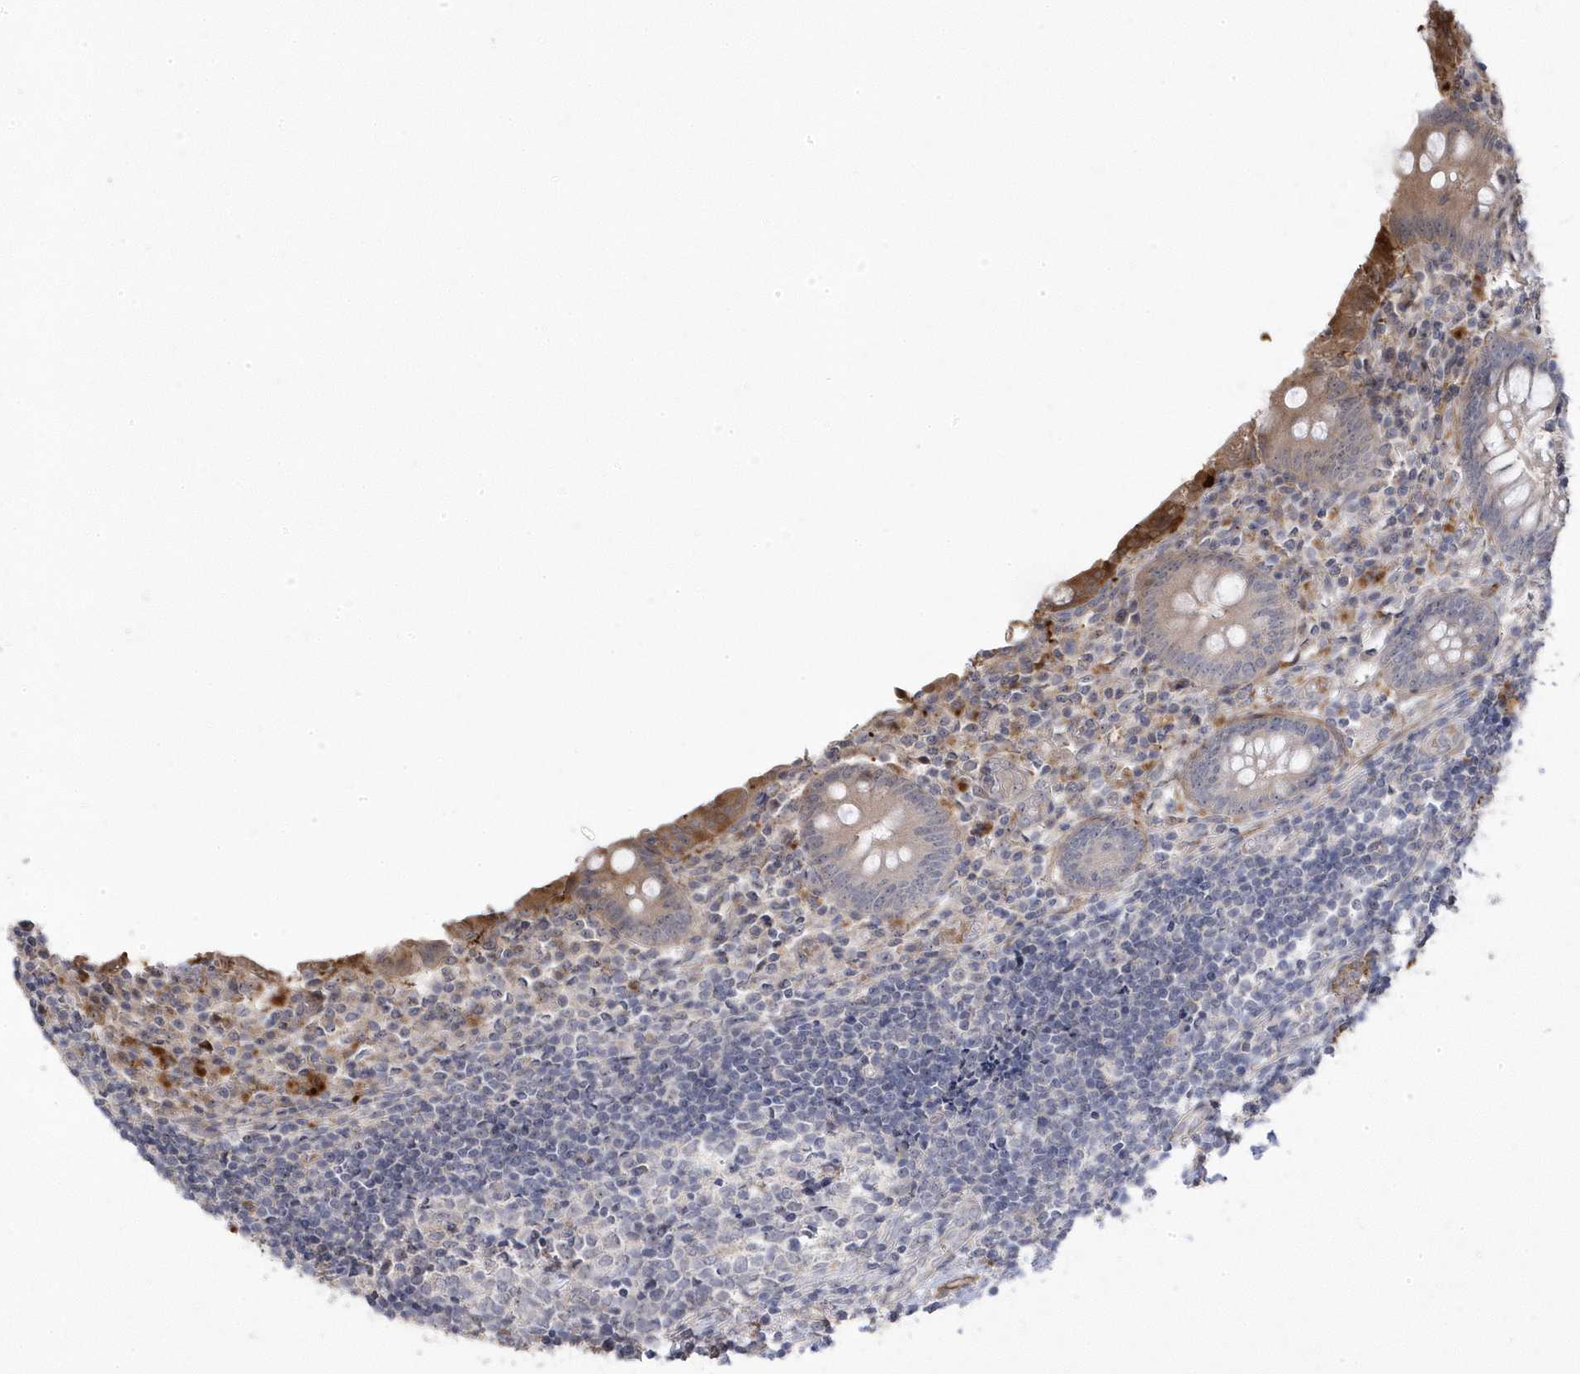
{"staining": {"intensity": "strong", "quantity": "25%-75%", "location": "cytoplasmic/membranous"}, "tissue": "appendix", "cell_type": "Glandular cells", "image_type": "normal", "snomed": [{"axis": "morphology", "description": "Normal tissue, NOS"}, {"axis": "topography", "description": "Appendix"}], "caption": "Glandular cells show high levels of strong cytoplasmic/membranous positivity in about 25%-75% of cells in unremarkable human appendix.", "gene": "GTPBP6", "patient": {"sex": "female", "age": 17}}